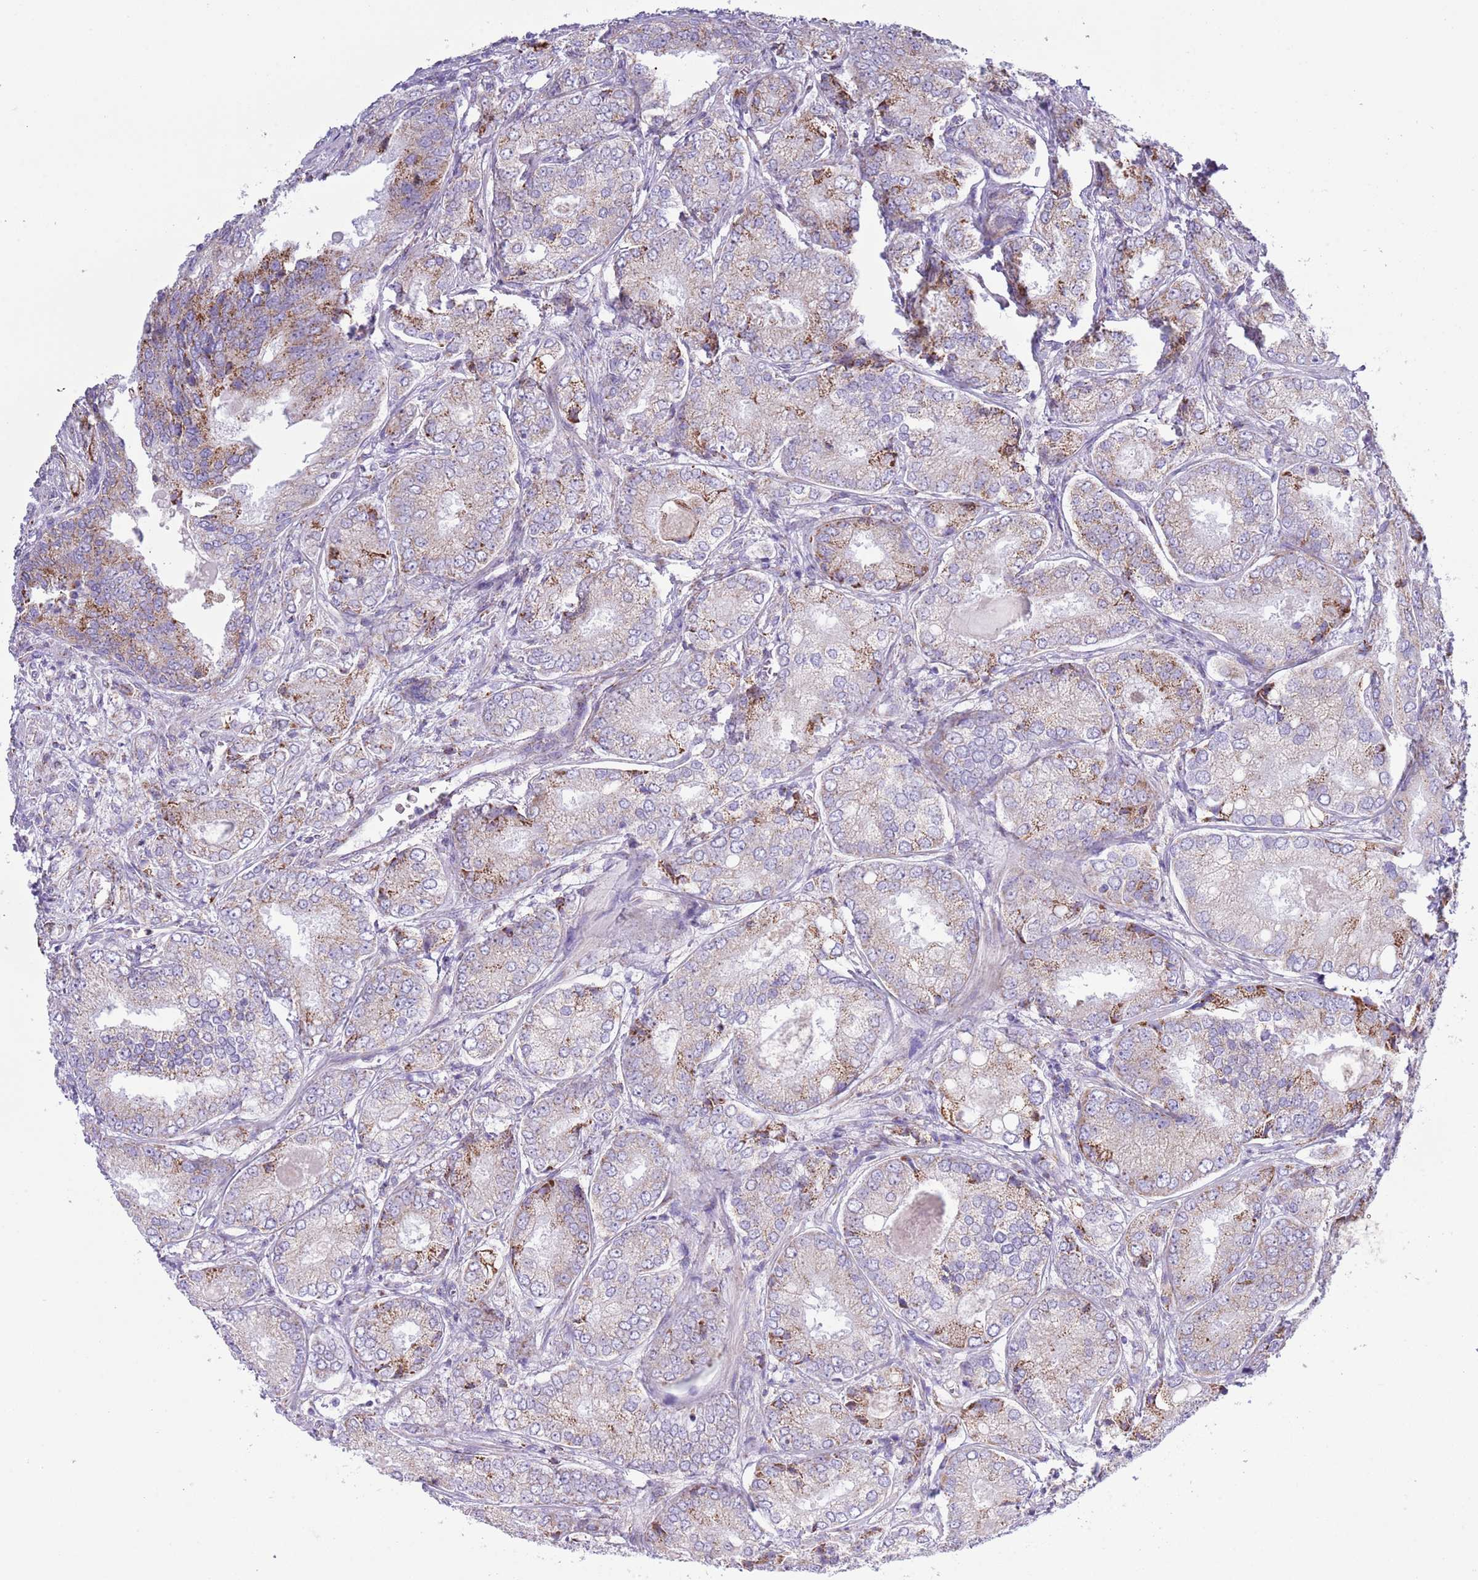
{"staining": {"intensity": "moderate", "quantity": "<25%", "location": "cytoplasmic/membranous"}, "tissue": "prostate cancer", "cell_type": "Tumor cells", "image_type": "cancer", "snomed": [{"axis": "morphology", "description": "Adenocarcinoma, High grade"}, {"axis": "topography", "description": "Prostate"}], "caption": "Immunohistochemical staining of high-grade adenocarcinoma (prostate) shows moderate cytoplasmic/membranous protein expression in approximately <25% of tumor cells.", "gene": "ATP6V1B1", "patient": {"sex": "male", "age": 63}}